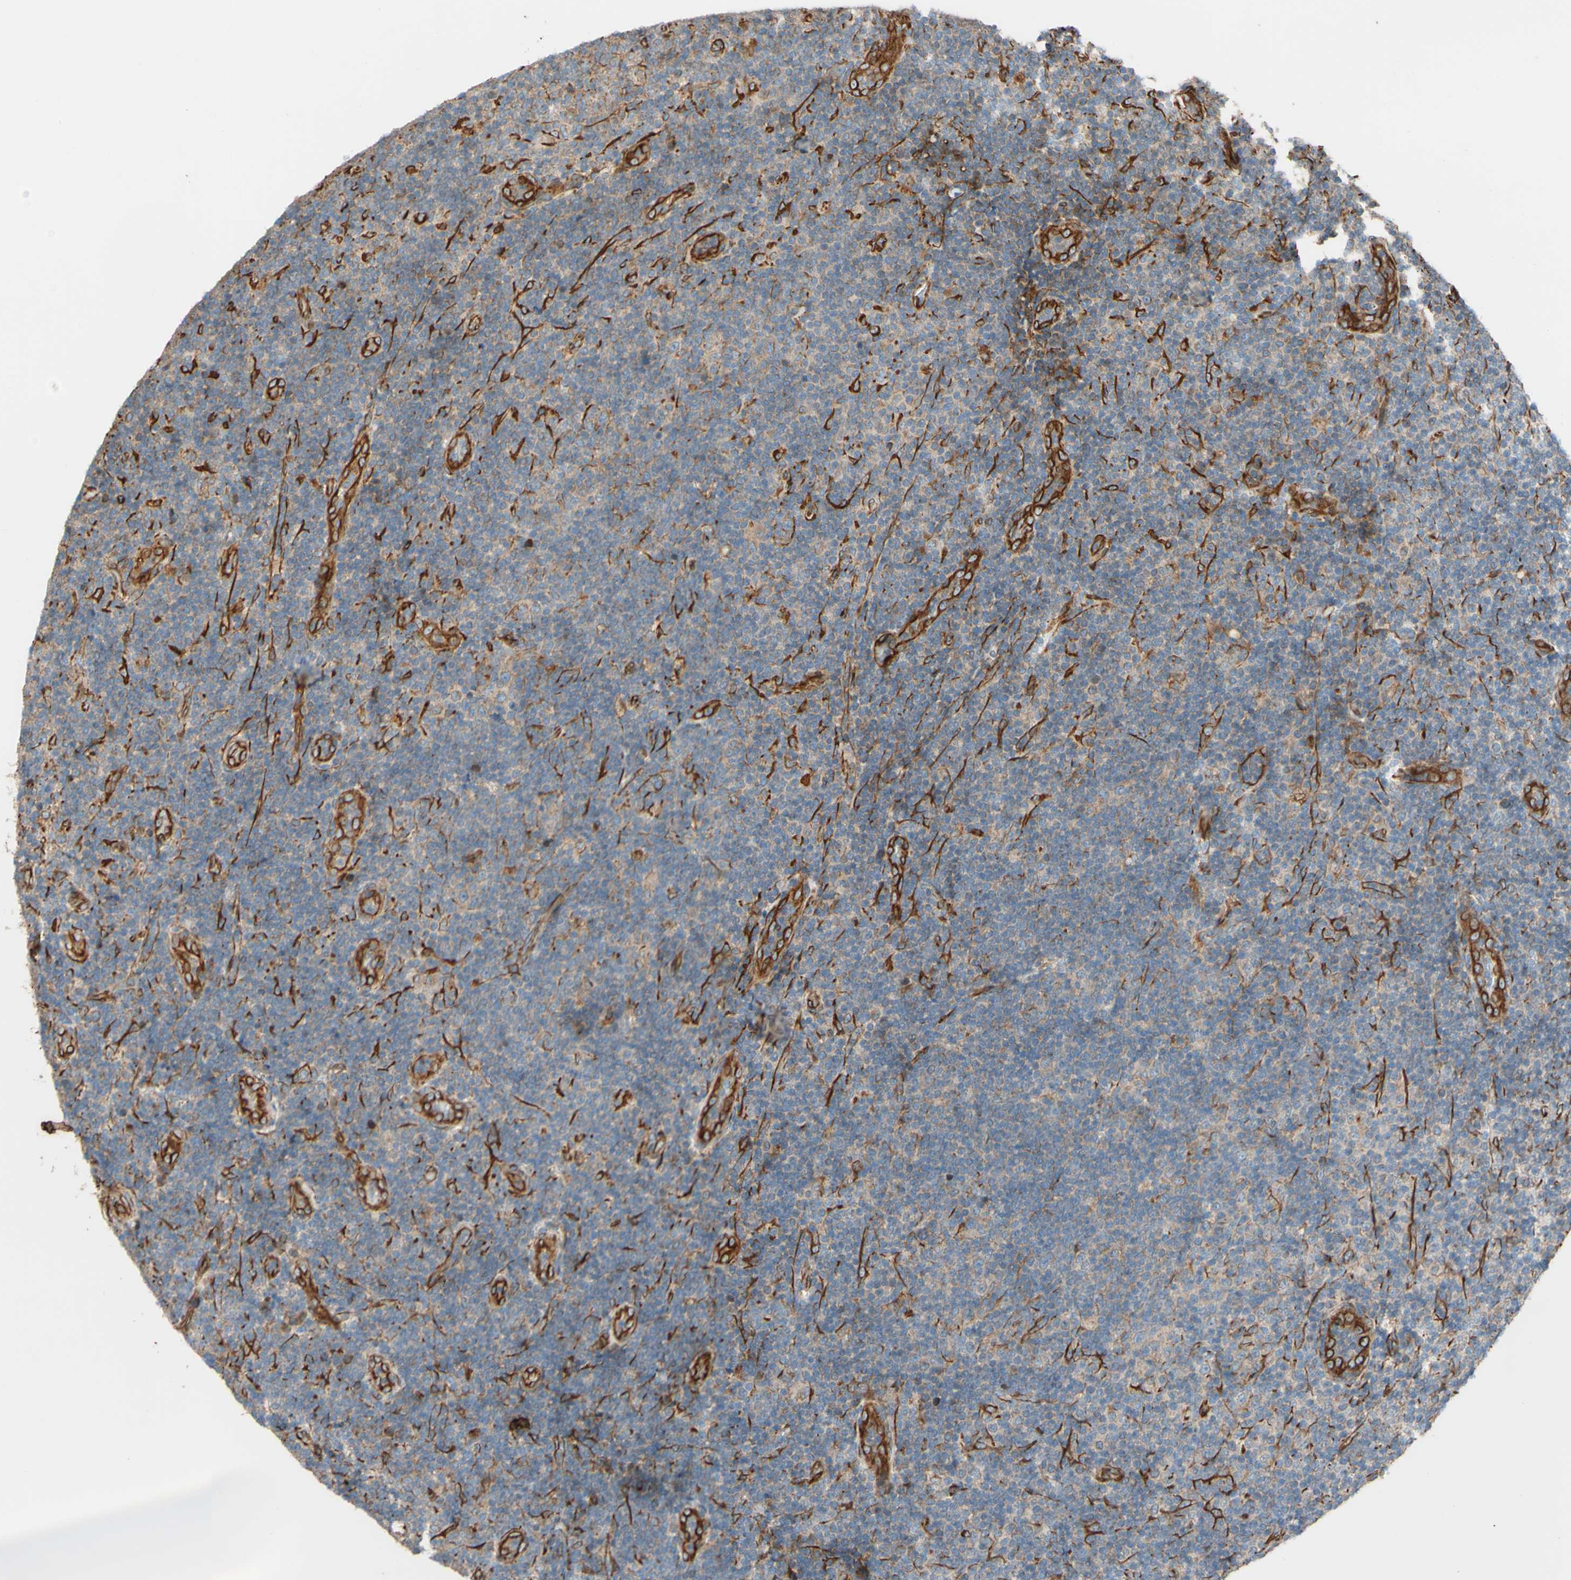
{"staining": {"intensity": "weak", "quantity": ">75%", "location": "cytoplasmic/membranous"}, "tissue": "lymphoma", "cell_type": "Tumor cells", "image_type": "cancer", "snomed": [{"axis": "morphology", "description": "Malignant lymphoma, non-Hodgkin's type, Low grade"}, {"axis": "topography", "description": "Lymph node"}], "caption": "A micrograph of human low-grade malignant lymphoma, non-Hodgkin's type stained for a protein reveals weak cytoplasmic/membranous brown staining in tumor cells. The staining is performed using DAB (3,3'-diaminobenzidine) brown chromogen to label protein expression. The nuclei are counter-stained blue using hematoxylin.", "gene": "C1orf43", "patient": {"sex": "male", "age": 83}}